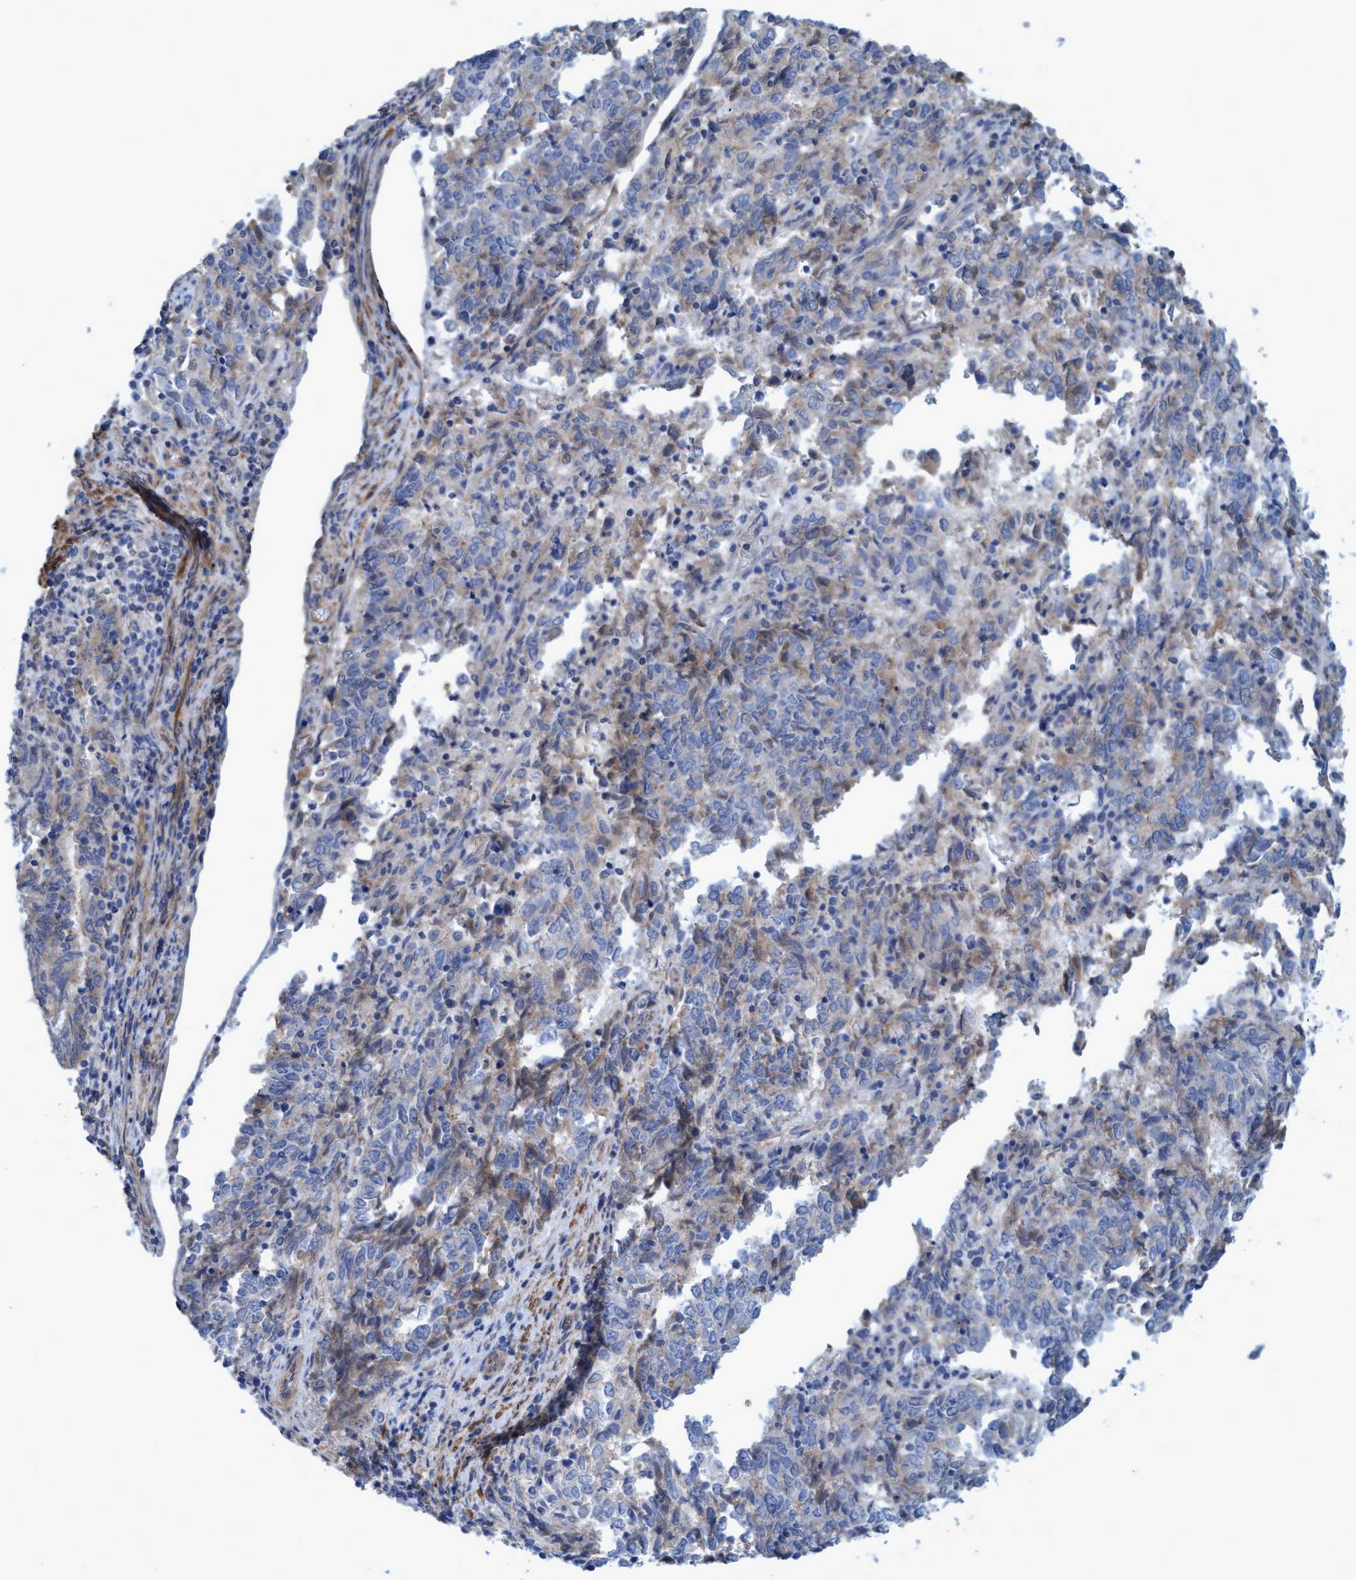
{"staining": {"intensity": "moderate", "quantity": "<25%", "location": "cytoplasmic/membranous"}, "tissue": "endometrial cancer", "cell_type": "Tumor cells", "image_type": "cancer", "snomed": [{"axis": "morphology", "description": "Adenocarcinoma, NOS"}, {"axis": "topography", "description": "Endometrium"}], "caption": "This micrograph displays immunohistochemistry (IHC) staining of human endometrial cancer, with low moderate cytoplasmic/membranous positivity in approximately <25% of tumor cells.", "gene": "GULP1", "patient": {"sex": "female", "age": 80}}